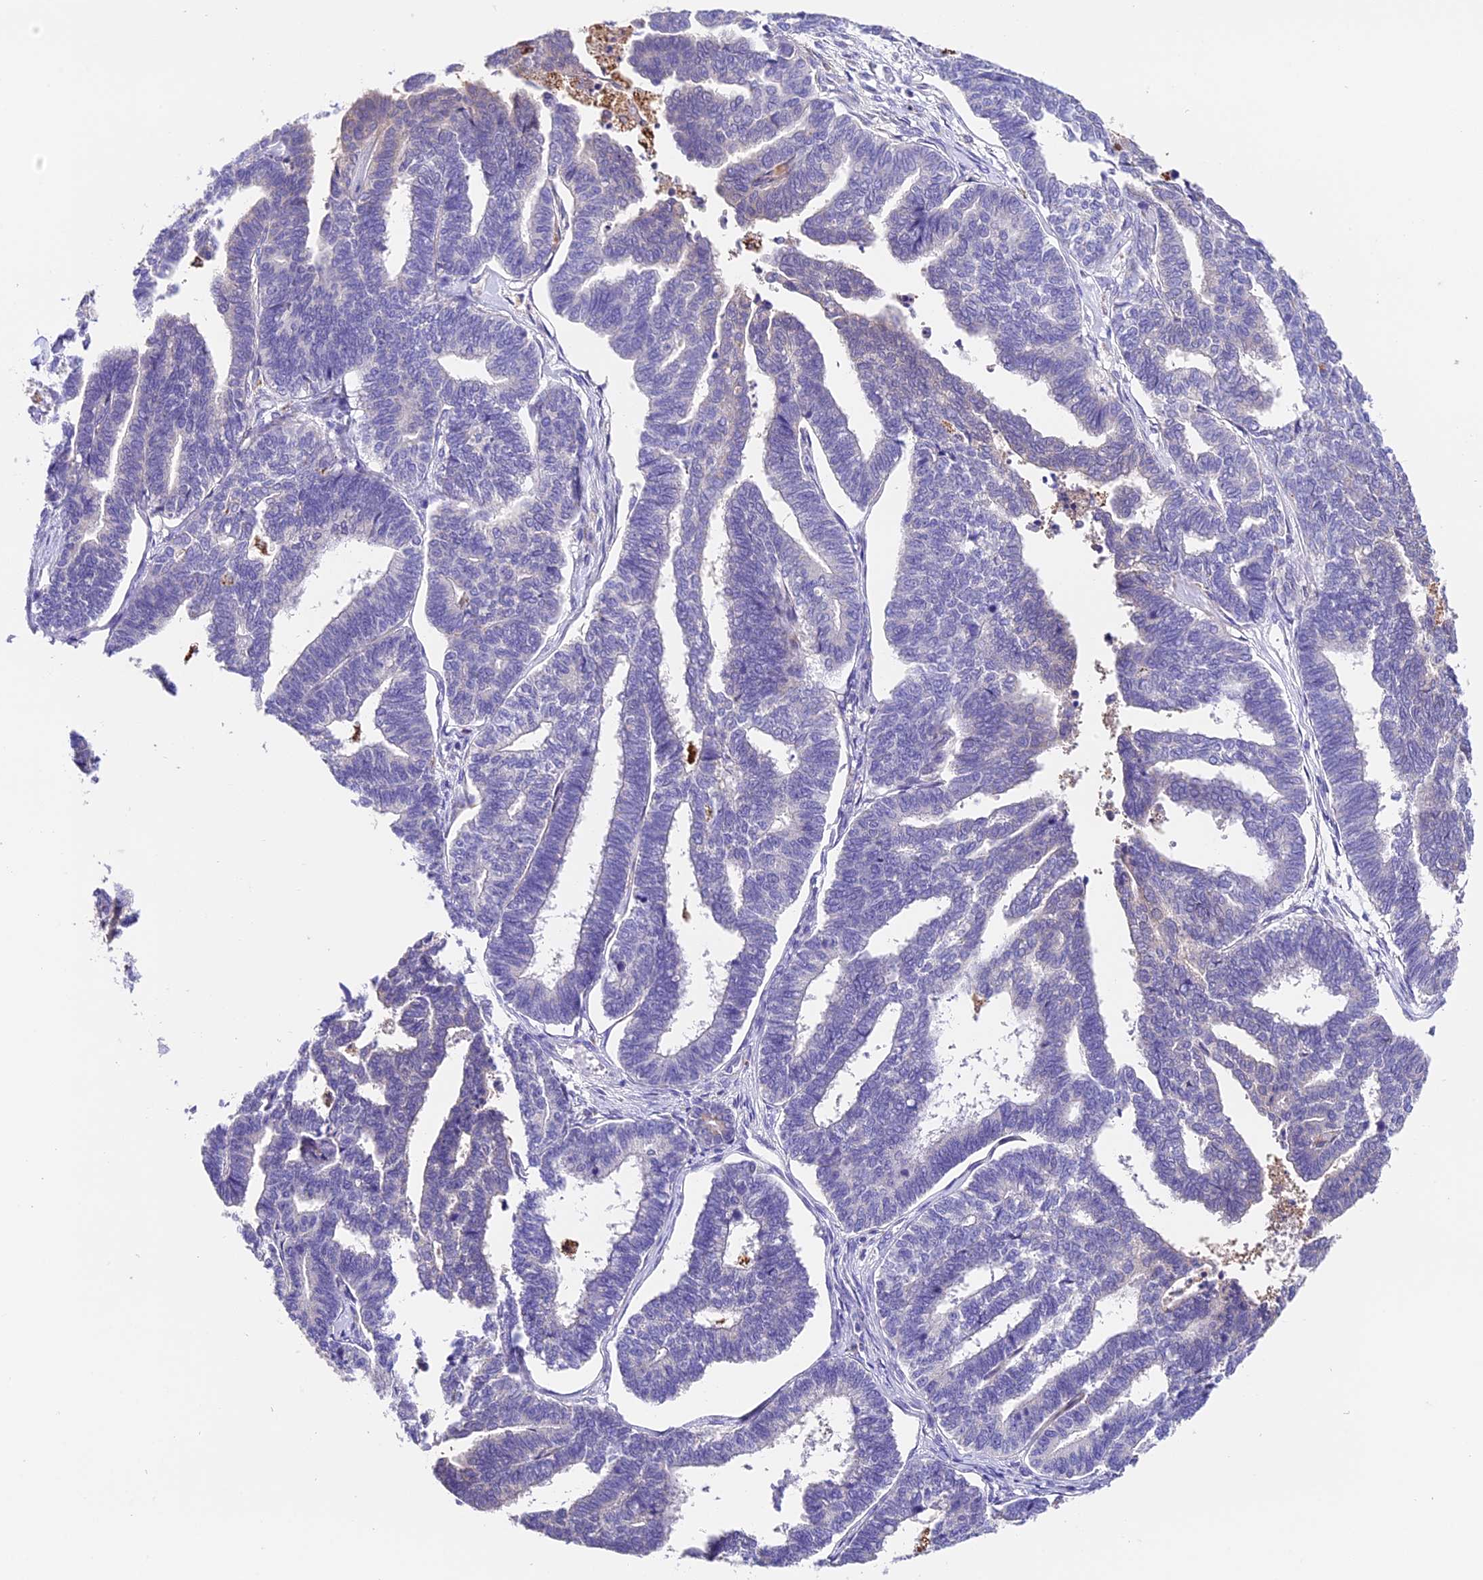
{"staining": {"intensity": "negative", "quantity": "none", "location": "none"}, "tissue": "endometrial cancer", "cell_type": "Tumor cells", "image_type": "cancer", "snomed": [{"axis": "morphology", "description": "Adenocarcinoma, NOS"}, {"axis": "topography", "description": "Endometrium"}], "caption": "Tumor cells show no significant staining in endometrial cancer.", "gene": "LYPD6", "patient": {"sex": "female", "age": 70}}